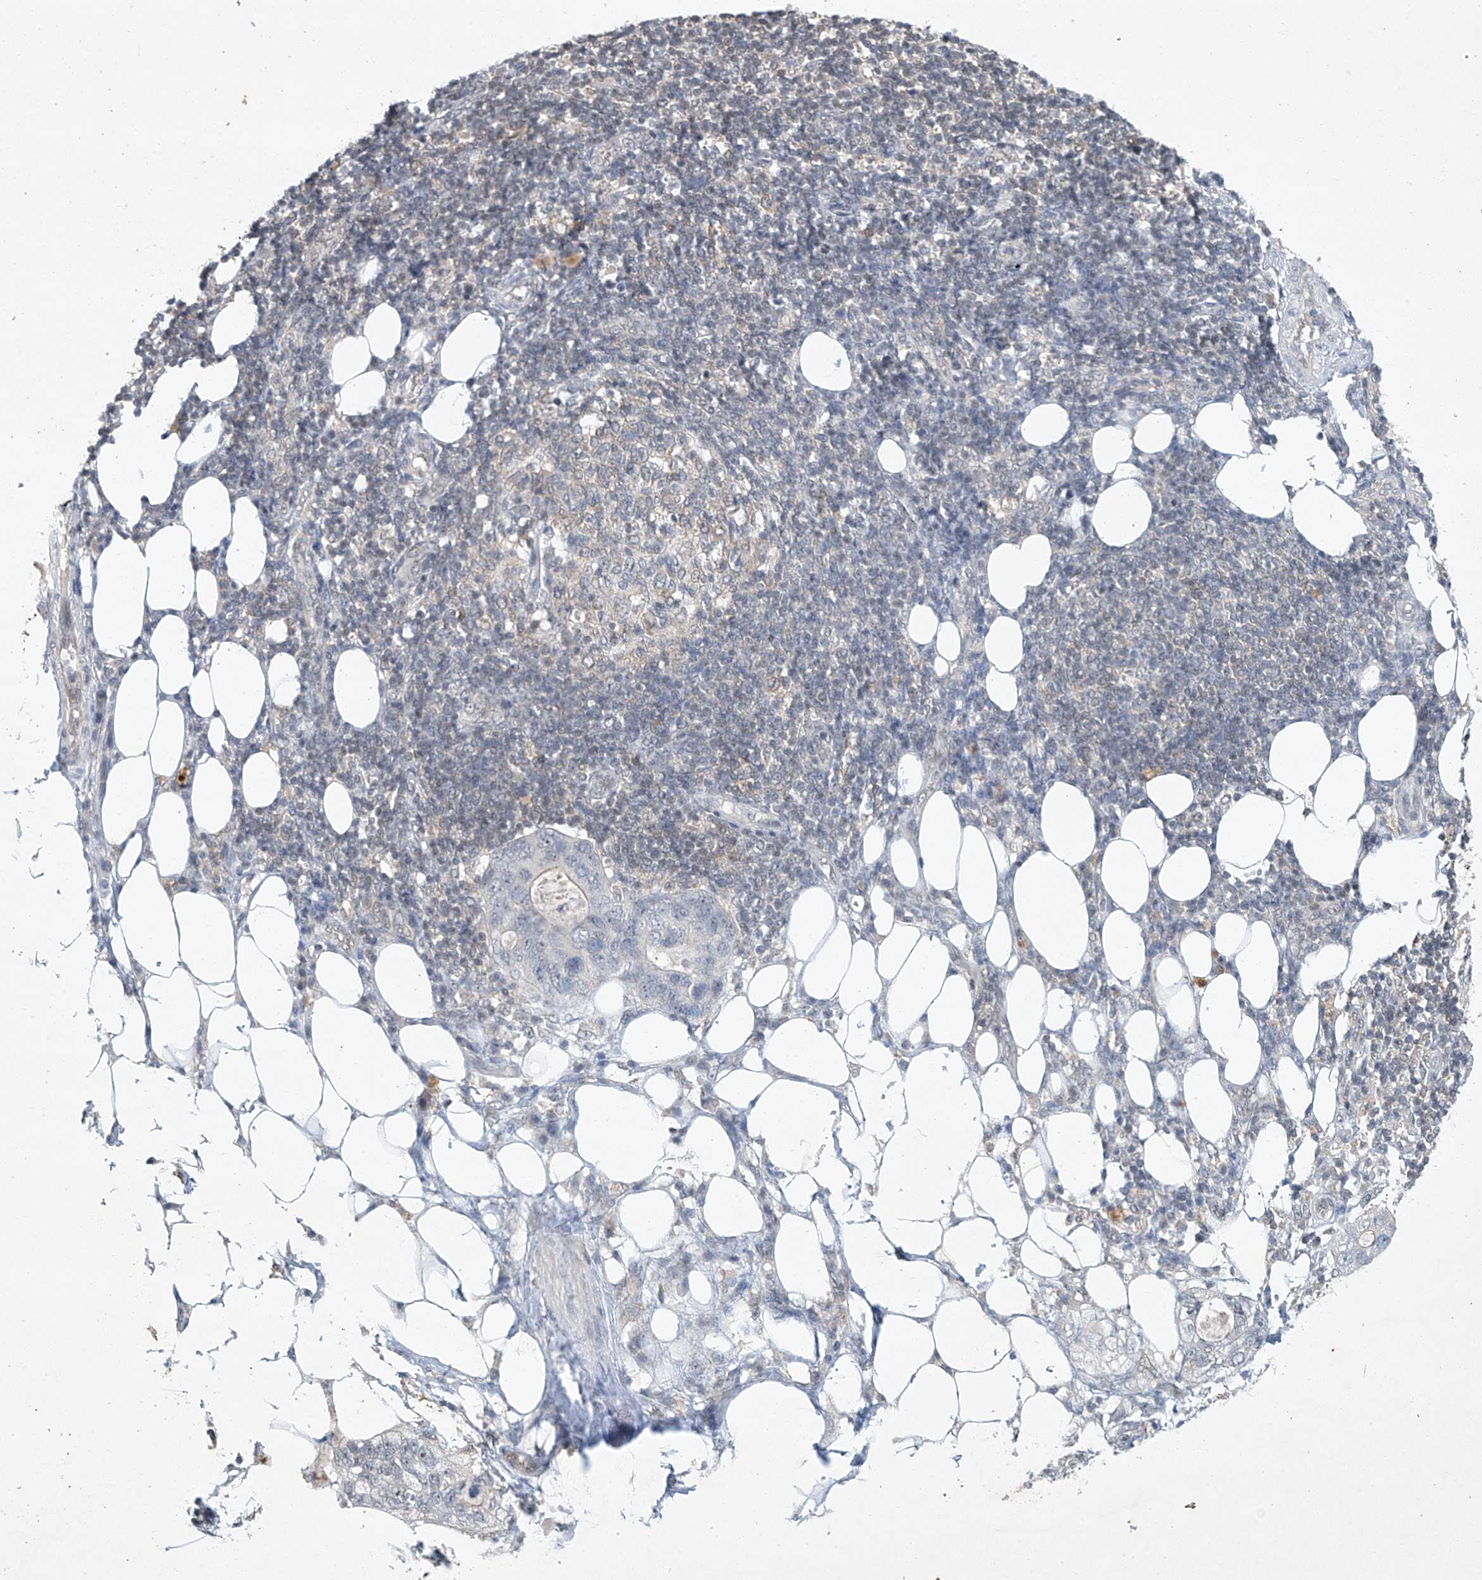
{"staining": {"intensity": "negative", "quantity": "none", "location": "none"}, "tissue": "stomach cancer", "cell_type": "Tumor cells", "image_type": "cancer", "snomed": [{"axis": "morphology", "description": "Adenocarcinoma, NOS"}, {"axis": "topography", "description": "Stomach"}], "caption": "An IHC image of stomach cancer is shown. There is no staining in tumor cells of stomach cancer.", "gene": "TAF8", "patient": {"sex": "female", "age": 89}}